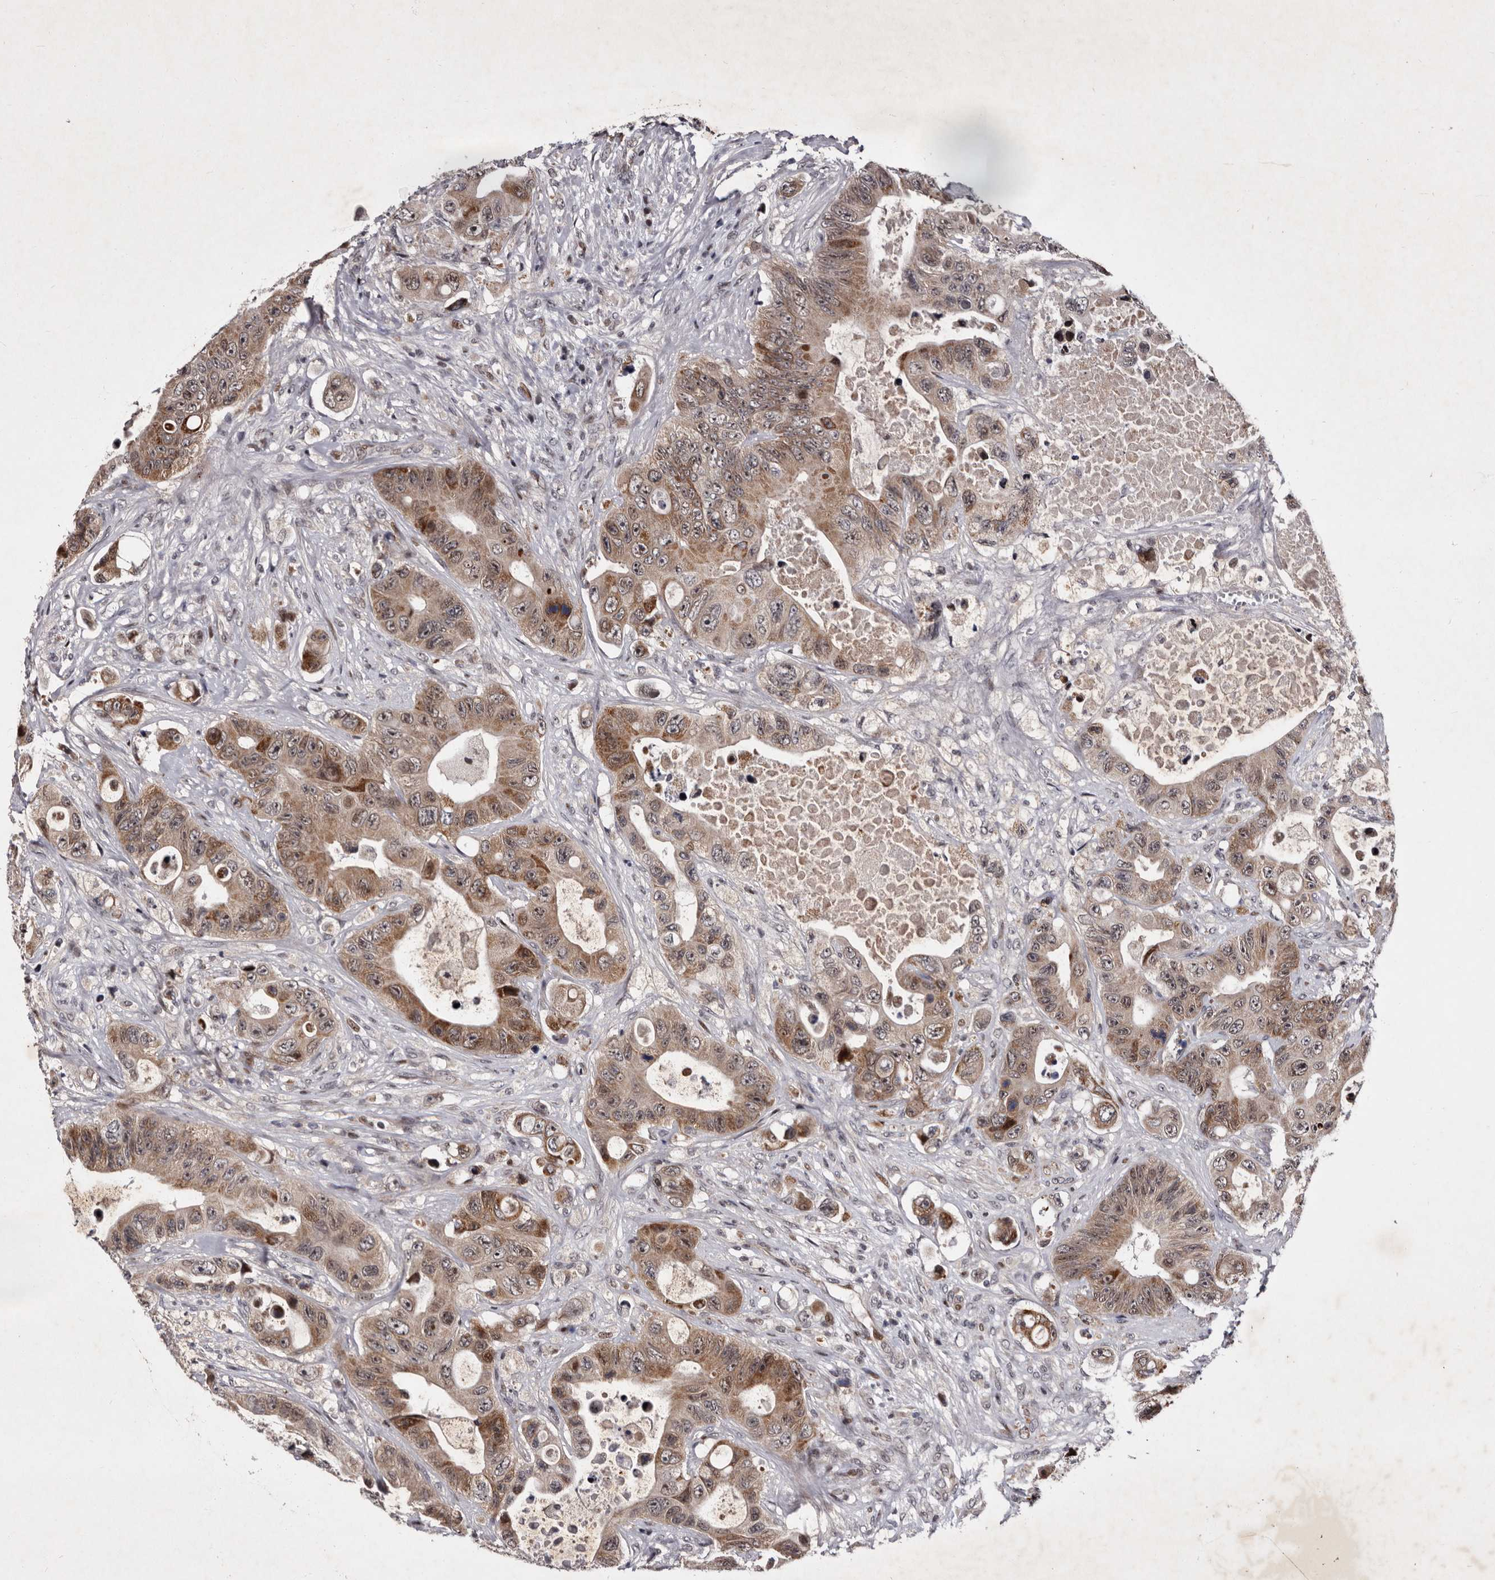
{"staining": {"intensity": "moderate", "quantity": ">75%", "location": "cytoplasmic/membranous,nuclear"}, "tissue": "colorectal cancer", "cell_type": "Tumor cells", "image_type": "cancer", "snomed": [{"axis": "morphology", "description": "Adenocarcinoma, NOS"}, {"axis": "topography", "description": "Colon"}], "caption": "Immunohistochemistry staining of colorectal cancer, which displays medium levels of moderate cytoplasmic/membranous and nuclear expression in about >75% of tumor cells indicating moderate cytoplasmic/membranous and nuclear protein expression. The staining was performed using DAB (brown) for protein detection and nuclei were counterstained in hematoxylin (blue).", "gene": "TNKS", "patient": {"sex": "female", "age": 46}}